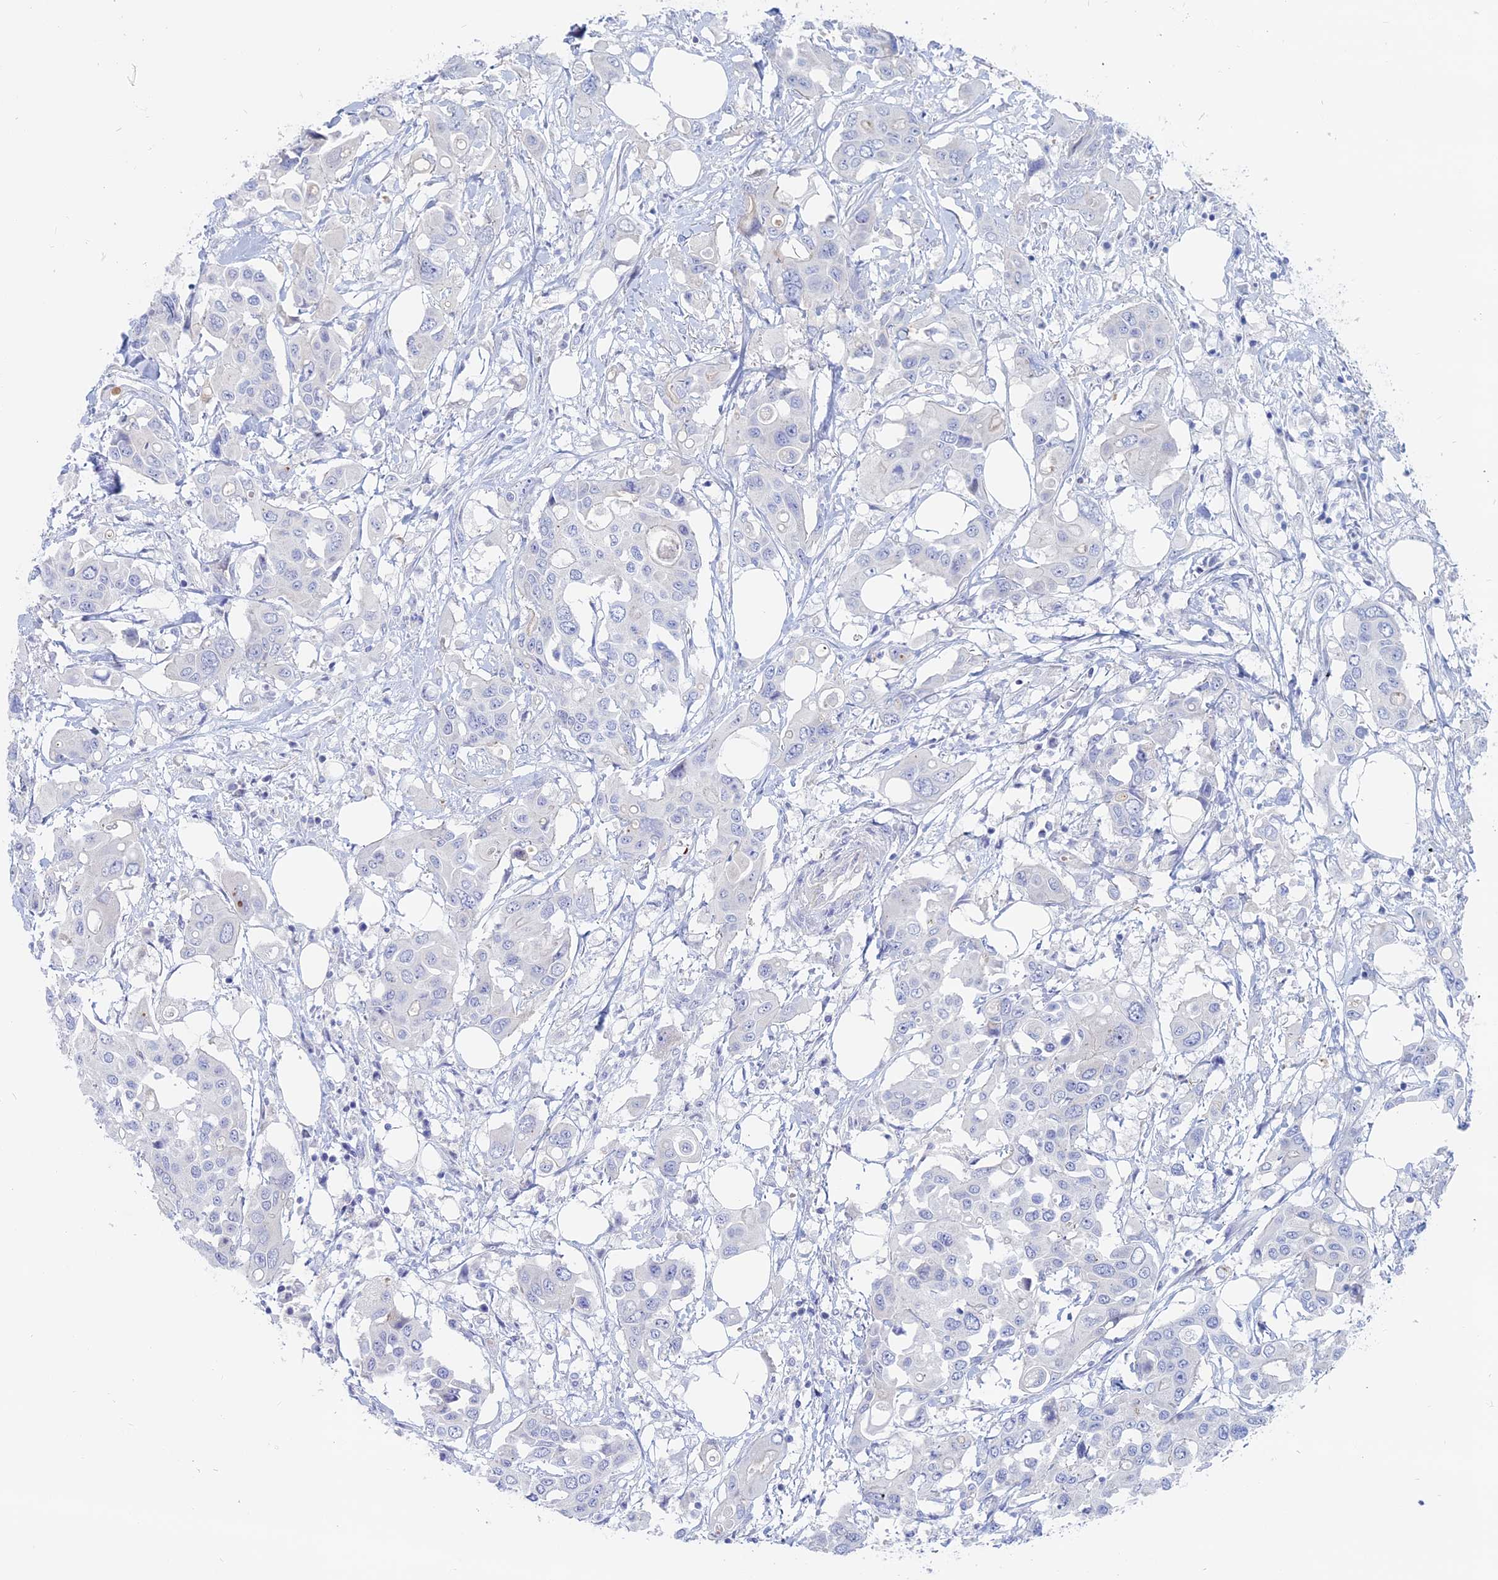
{"staining": {"intensity": "negative", "quantity": "none", "location": "none"}, "tissue": "colorectal cancer", "cell_type": "Tumor cells", "image_type": "cancer", "snomed": [{"axis": "morphology", "description": "Adenocarcinoma, NOS"}, {"axis": "topography", "description": "Colon"}], "caption": "Immunohistochemistry (IHC) of human colorectal adenocarcinoma shows no staining in tumor cells.", "gene": "TBC1D30", "patient": {"sex": "male", "age": 77}}